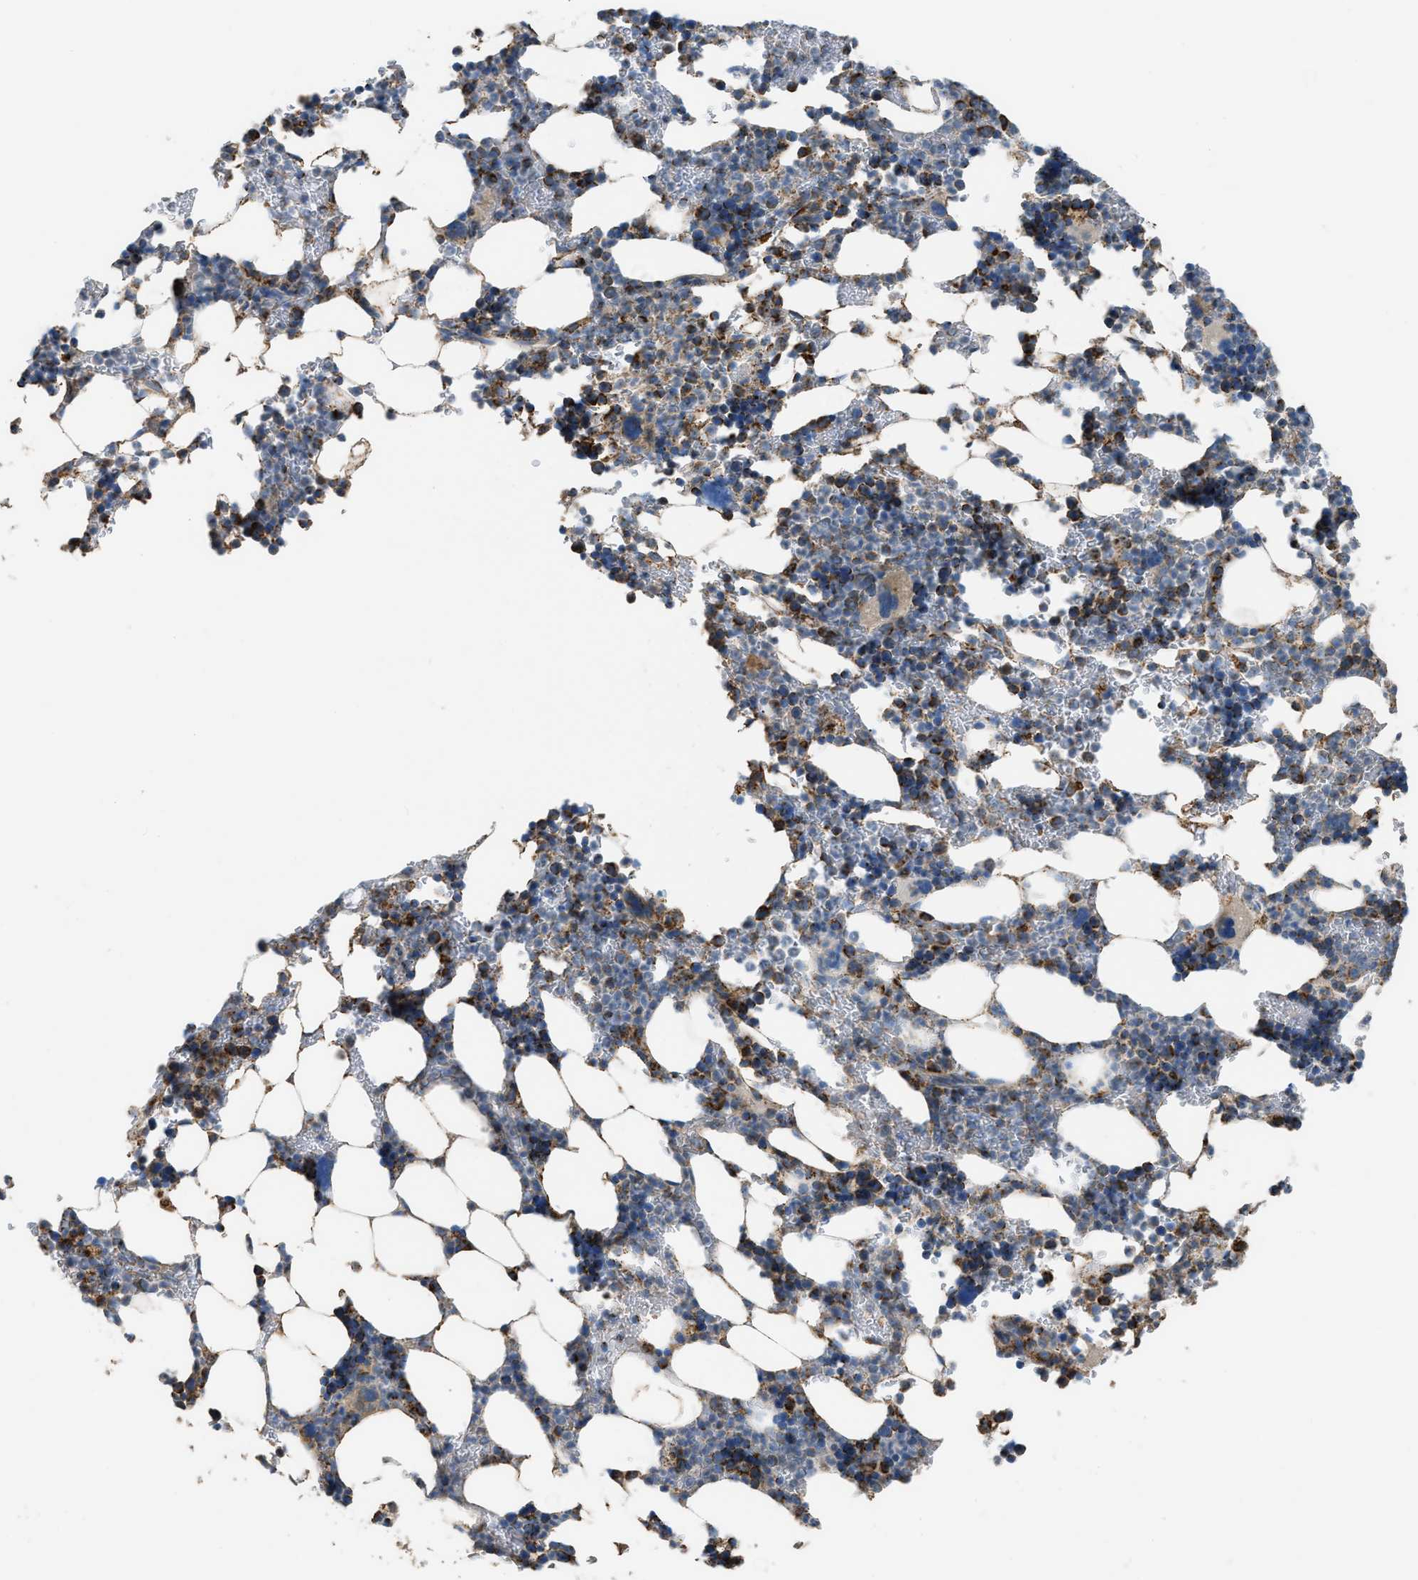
{"staining": {"intensity": "strong", "quantity": "25%-75%", "location": "cytoplasmic/membranous"}, "tissue": "bone marrow", "cell_type": "Hematopoietic cells", "image_type": "normal", "snomed": [{"axis": "morphology", "description": "Normal tissue, NOS"}, {"axis": "topography", "description": "Bone marrow"}], "caption": "Protein staining displays strong cytoplasmic/membranous positivity in approximately 25%-75% of hematopoietic cells in unremarkable bone marrow.", "gene": "ETFB", "patient": {"sex": "female", "age": 81}}